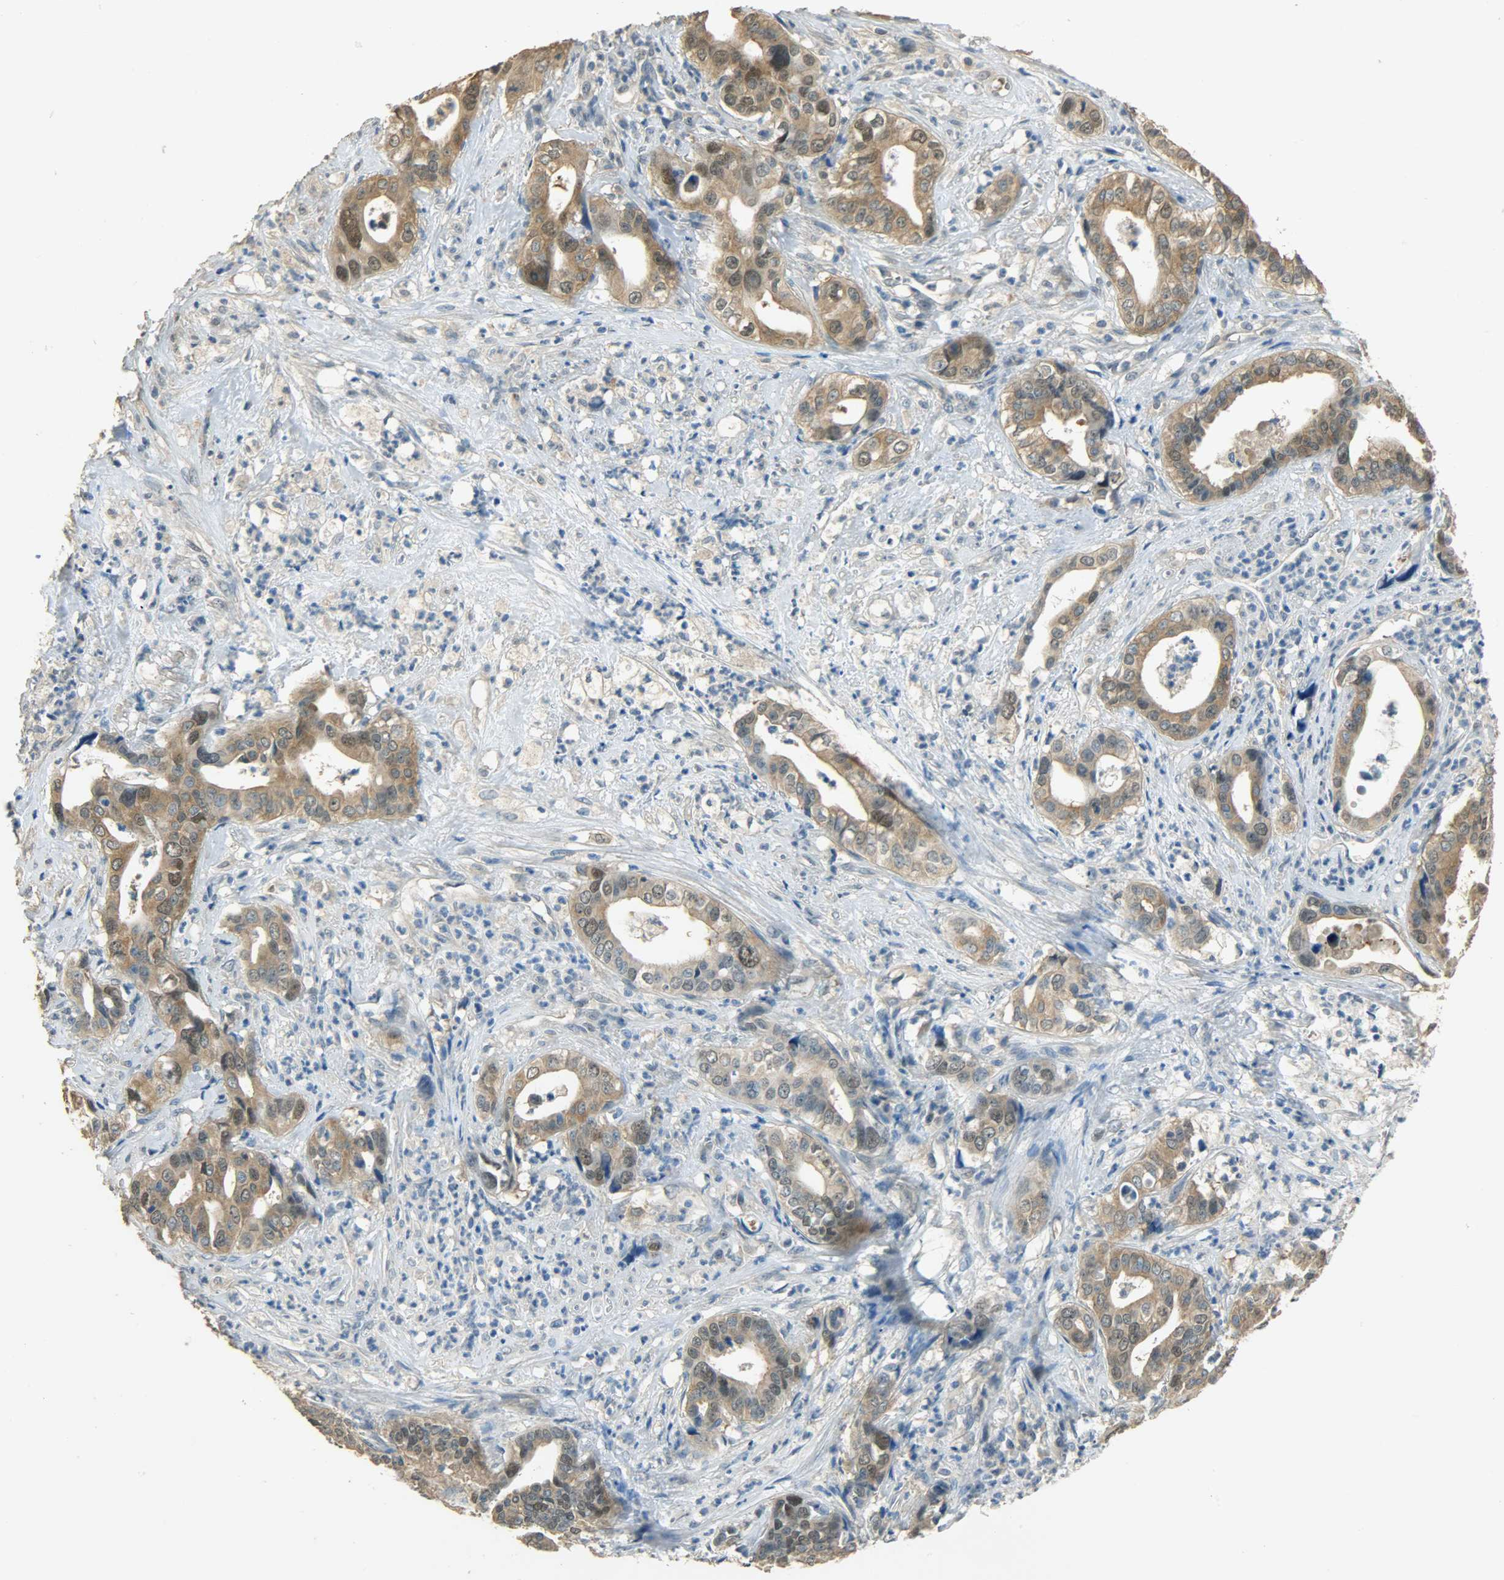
{"staining": {"intensity": "moderate", "quantity": ">75%", "location": "cytoplasmic/membranous,nuclear"}, "tissue": "liver cancer", "cell_type": "Tumor cells", "image_type": "cancer", "snomed": [{"axis": "morphology", "description": "Cholangiocarcinoma"}, {"axis": "topography", "description": "Liver"}], "caption": "Immunohistochemical staining of human liver cholangiocarcinoma displays medium levels of moderate cytoplasmic/membranous and nuclear protein expression in approximately >75% of tumor cells.", "gene": "PRMT5", "patient": {"sex": "female", "age": 61}}